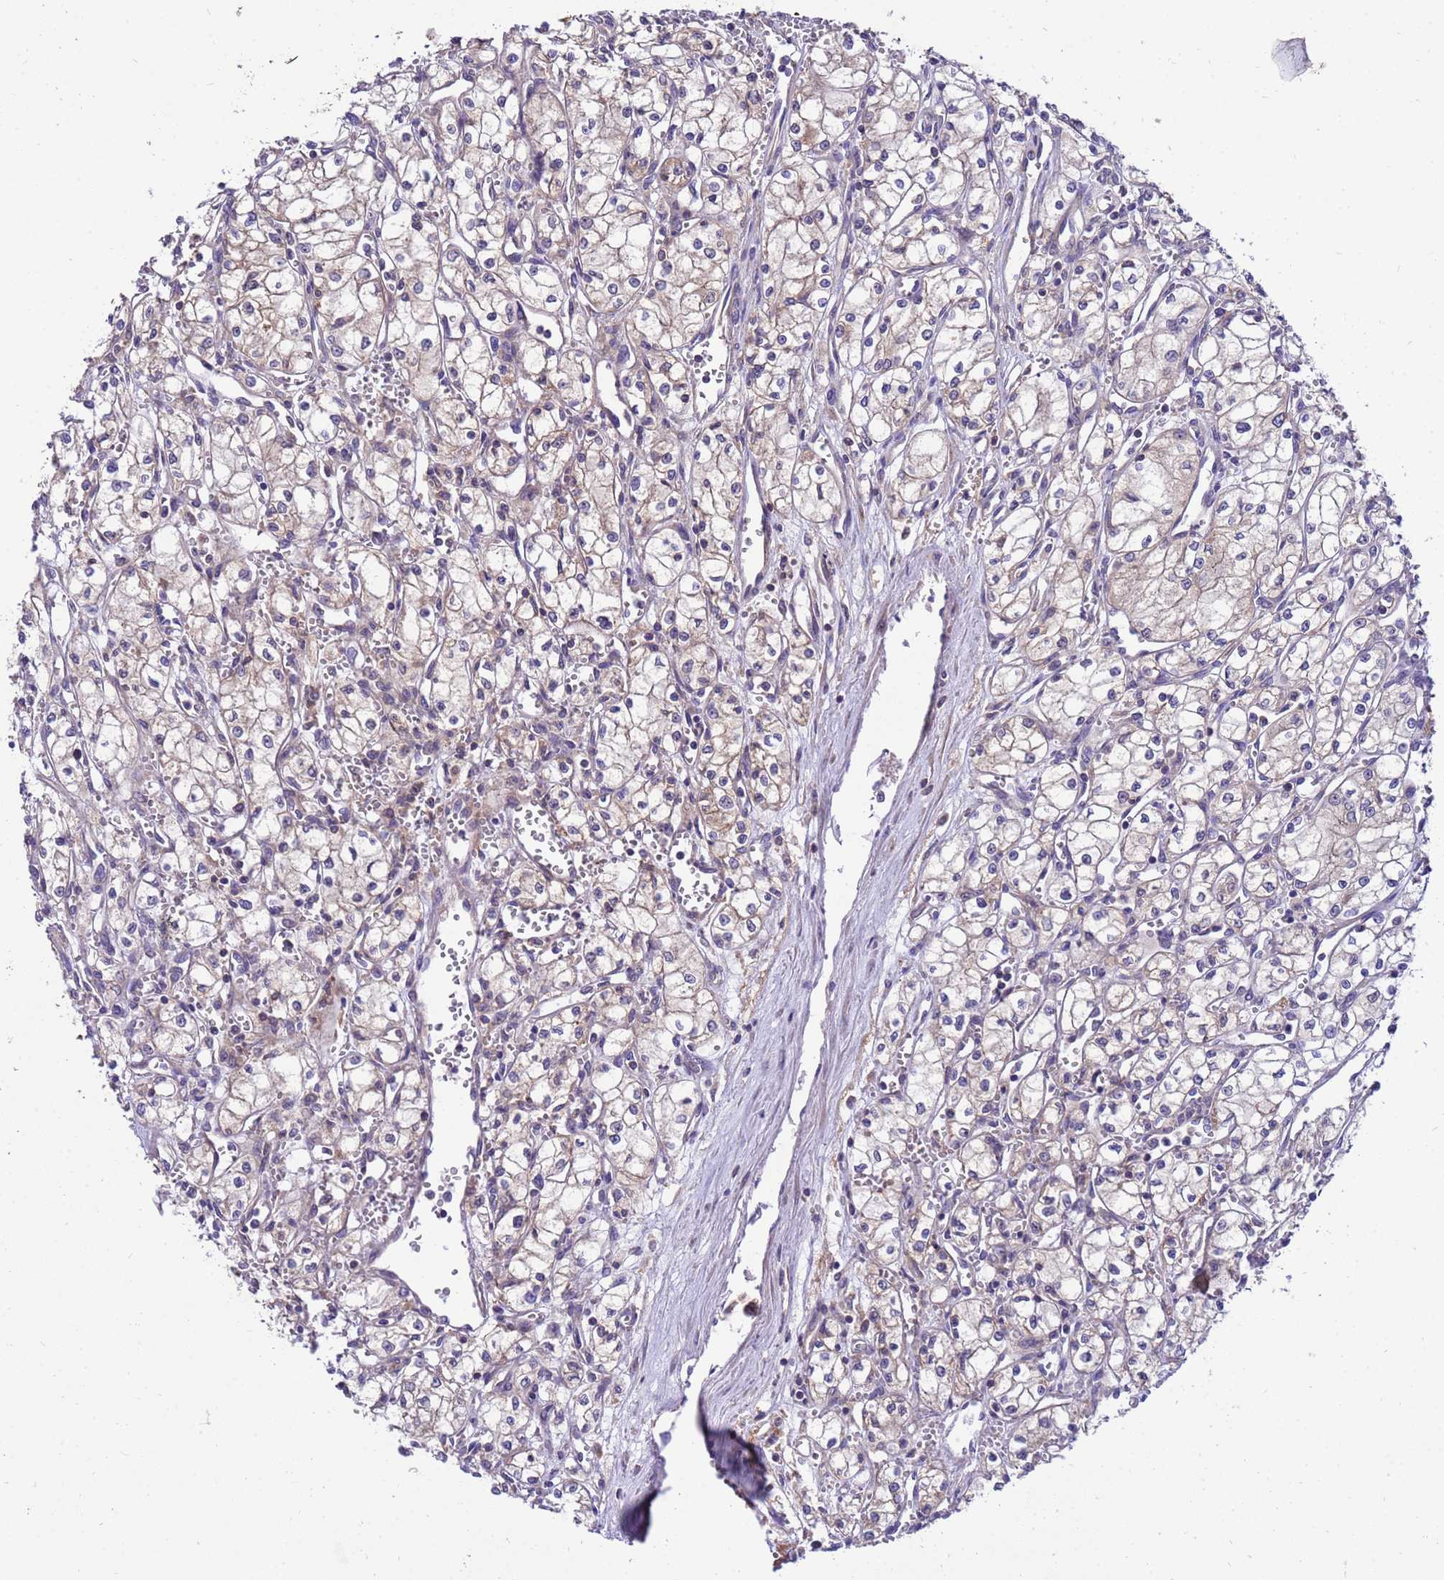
{"staining": {"intensity": "weak", "quantity": "<25%", "location": "cytoplasmic/membranous"}, "tissue": "renal cancer", "cell_type": "Tumor cells", "image_type": "cancer", "snomed": [{"axis": "morphology", "description": "Adenocarcinoma, NOS"}, {"axis": "topography", "description": "Kidney"}], "caption": "Tumor cells are negative for brown protein staining in renal cancer. The staining is performed using DAB (3,3'-diaminobenzidine) brown chromogen with nuclei counter-stained in using hematoxylin.", "gene": "GET3", "patient": {"sex": "male", "age": 59}}